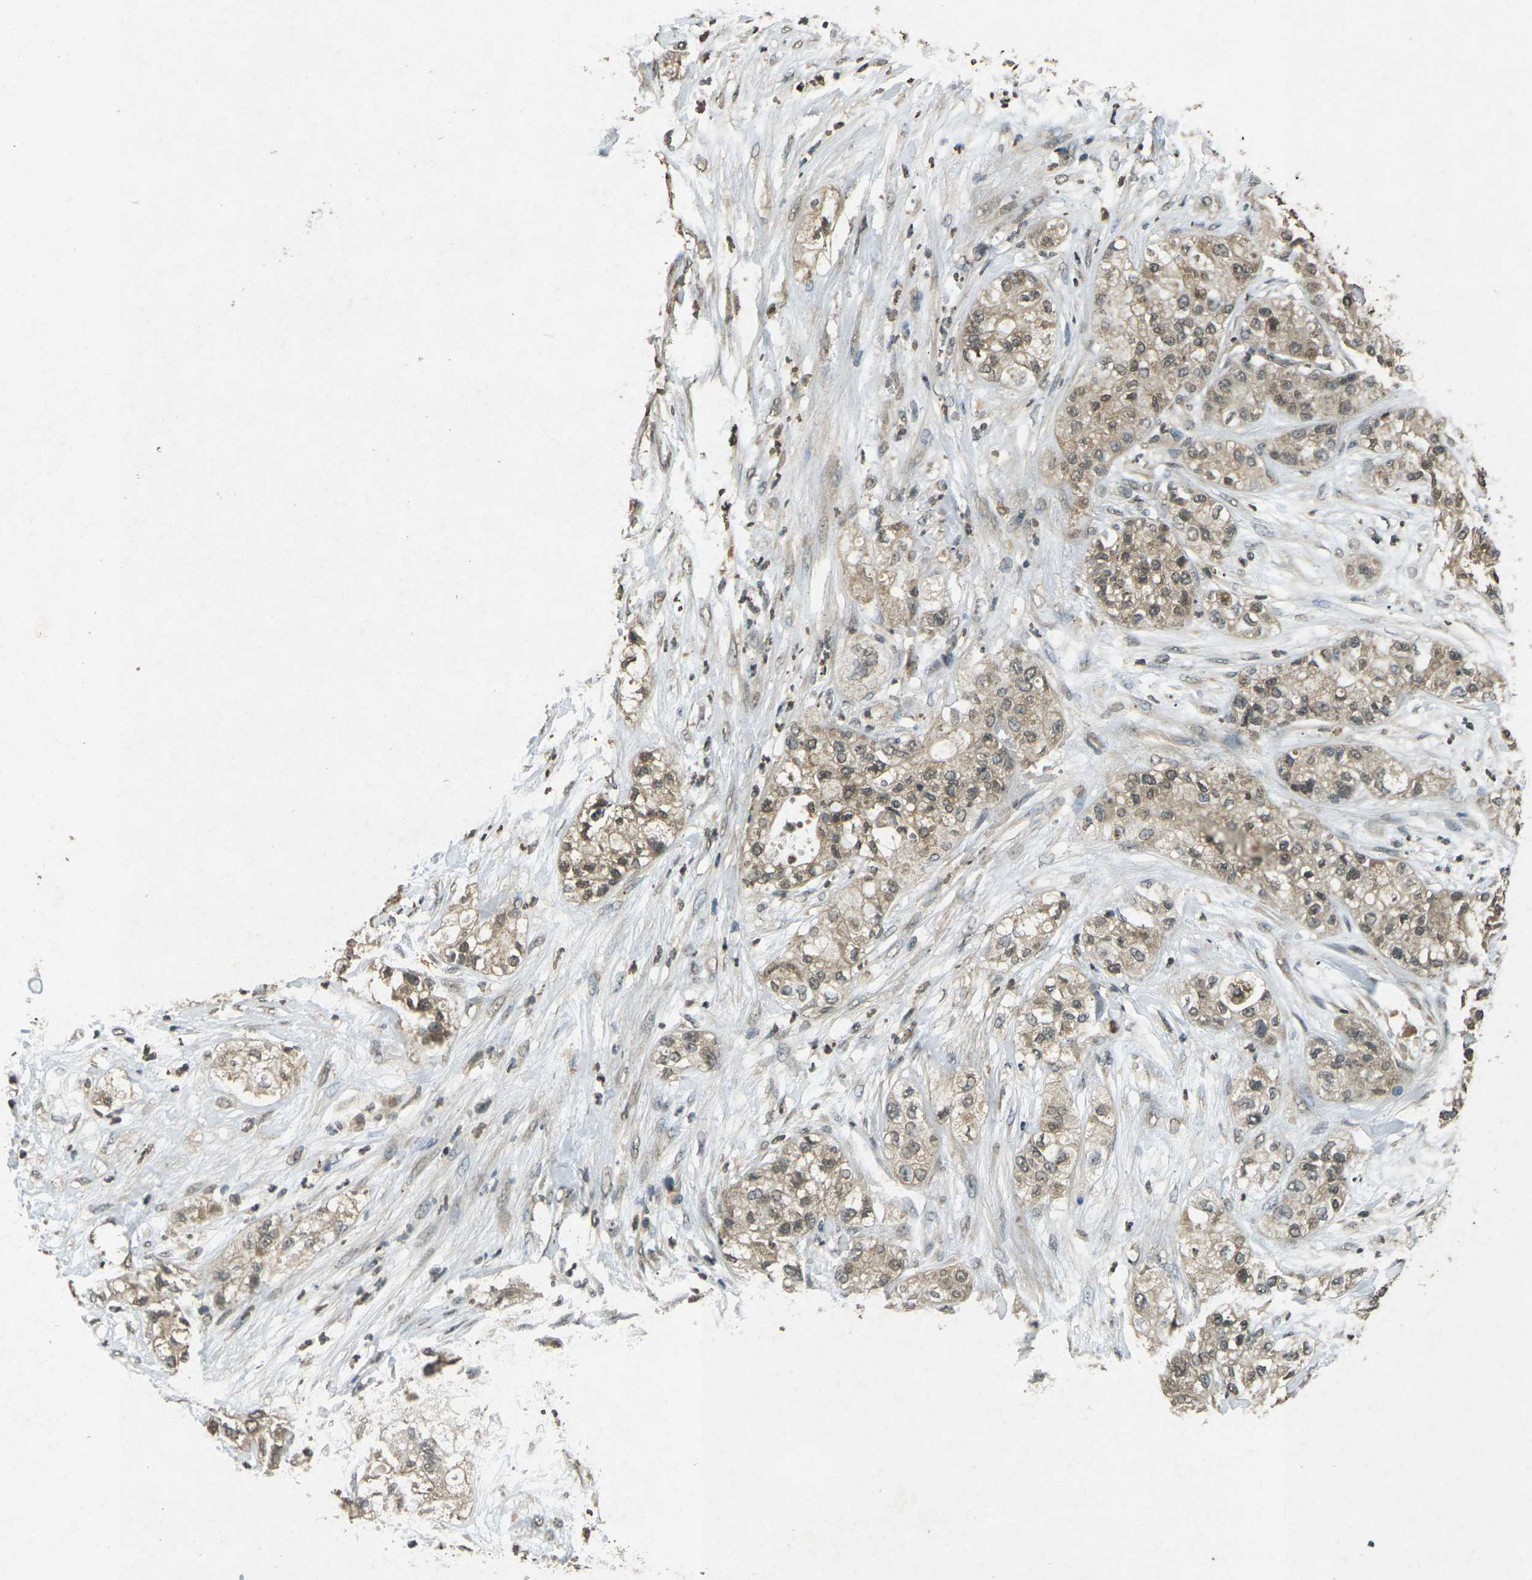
{"staining": {"intensity": "weak", "quantity": ">75%", "location": "cytoplasmic/membranous"}, "tissue": "pancreatic cancer", "cell_type": "Tumor cells", "image_type": "cancer", "snomed": [{"axis": "morphology", "description": "Adenocarcinoma, NOS"}, {"axis": "topography", "description": "Pancreas"}], "caption": "Tumor cells show low levels of weak cytoplasmic/membranous staining in about >75% of cells in human pancreatic cancer (adenocarcinoma). (DAB = brown stain, brightfield microscopy at high magnification).", "gene": "PDE2A", "patient": {"sex": "female", "age": 78}}